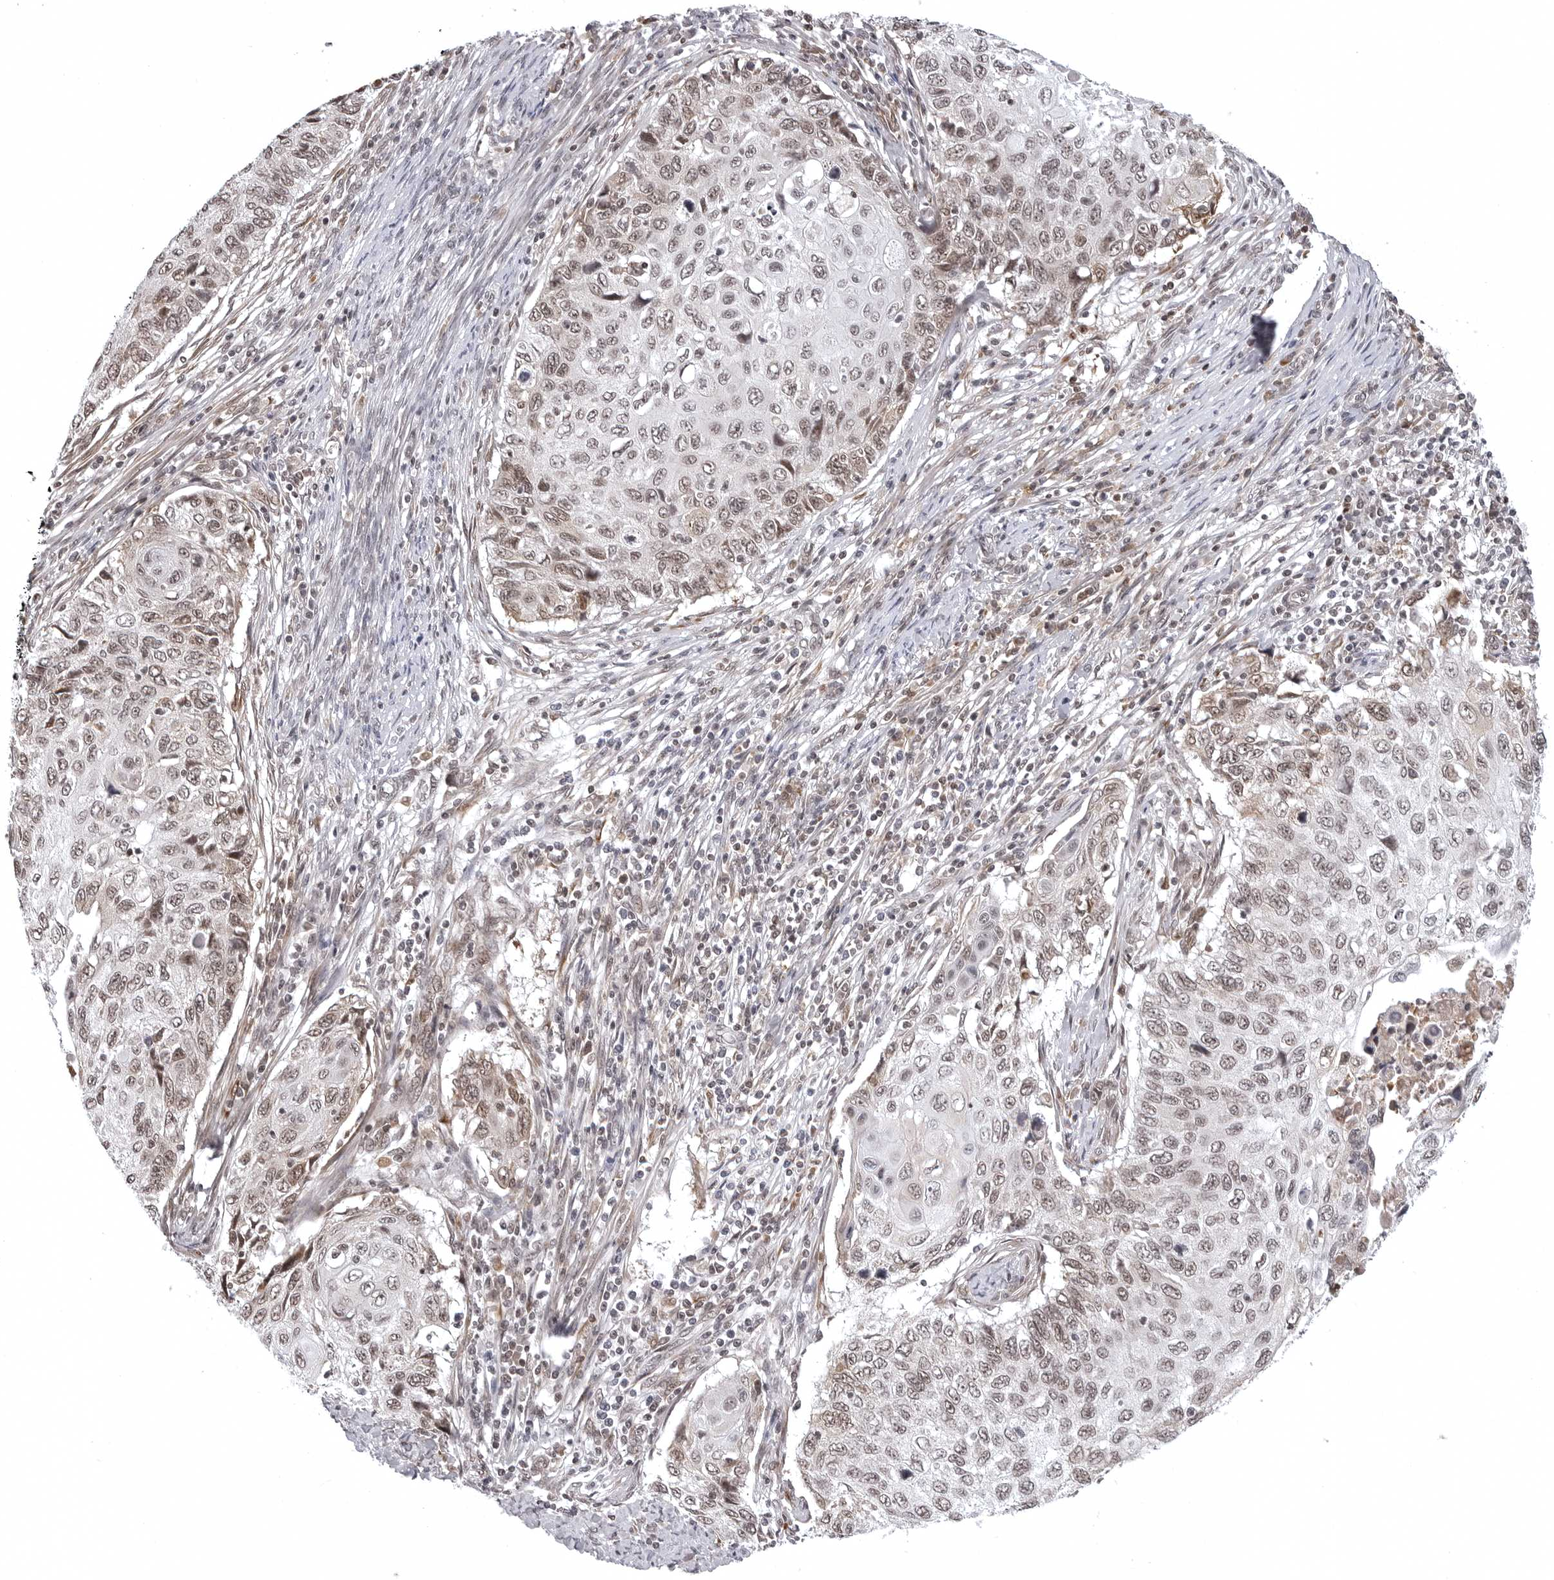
{"staining": {"intensity": "moderate", "quantity": "<25%", "location": "nuclear"}, "tissue": "cervical cancer", "cell_type": "Tumor cells", "image_type": "cancer", "snomed": [{"axis": "morphology", "description": "Squamous cell carcinoma, NOS"}, {"axis": "topography", "description": "Cervix"}], "caption": "A micrograph of cervical cancer (squamous cell carcinoma) stained for a protein reveals moderate nuclear brown staining in tumor cells.", "gene": "PHF3", "patient": {"sex": "female", "age": 70}}